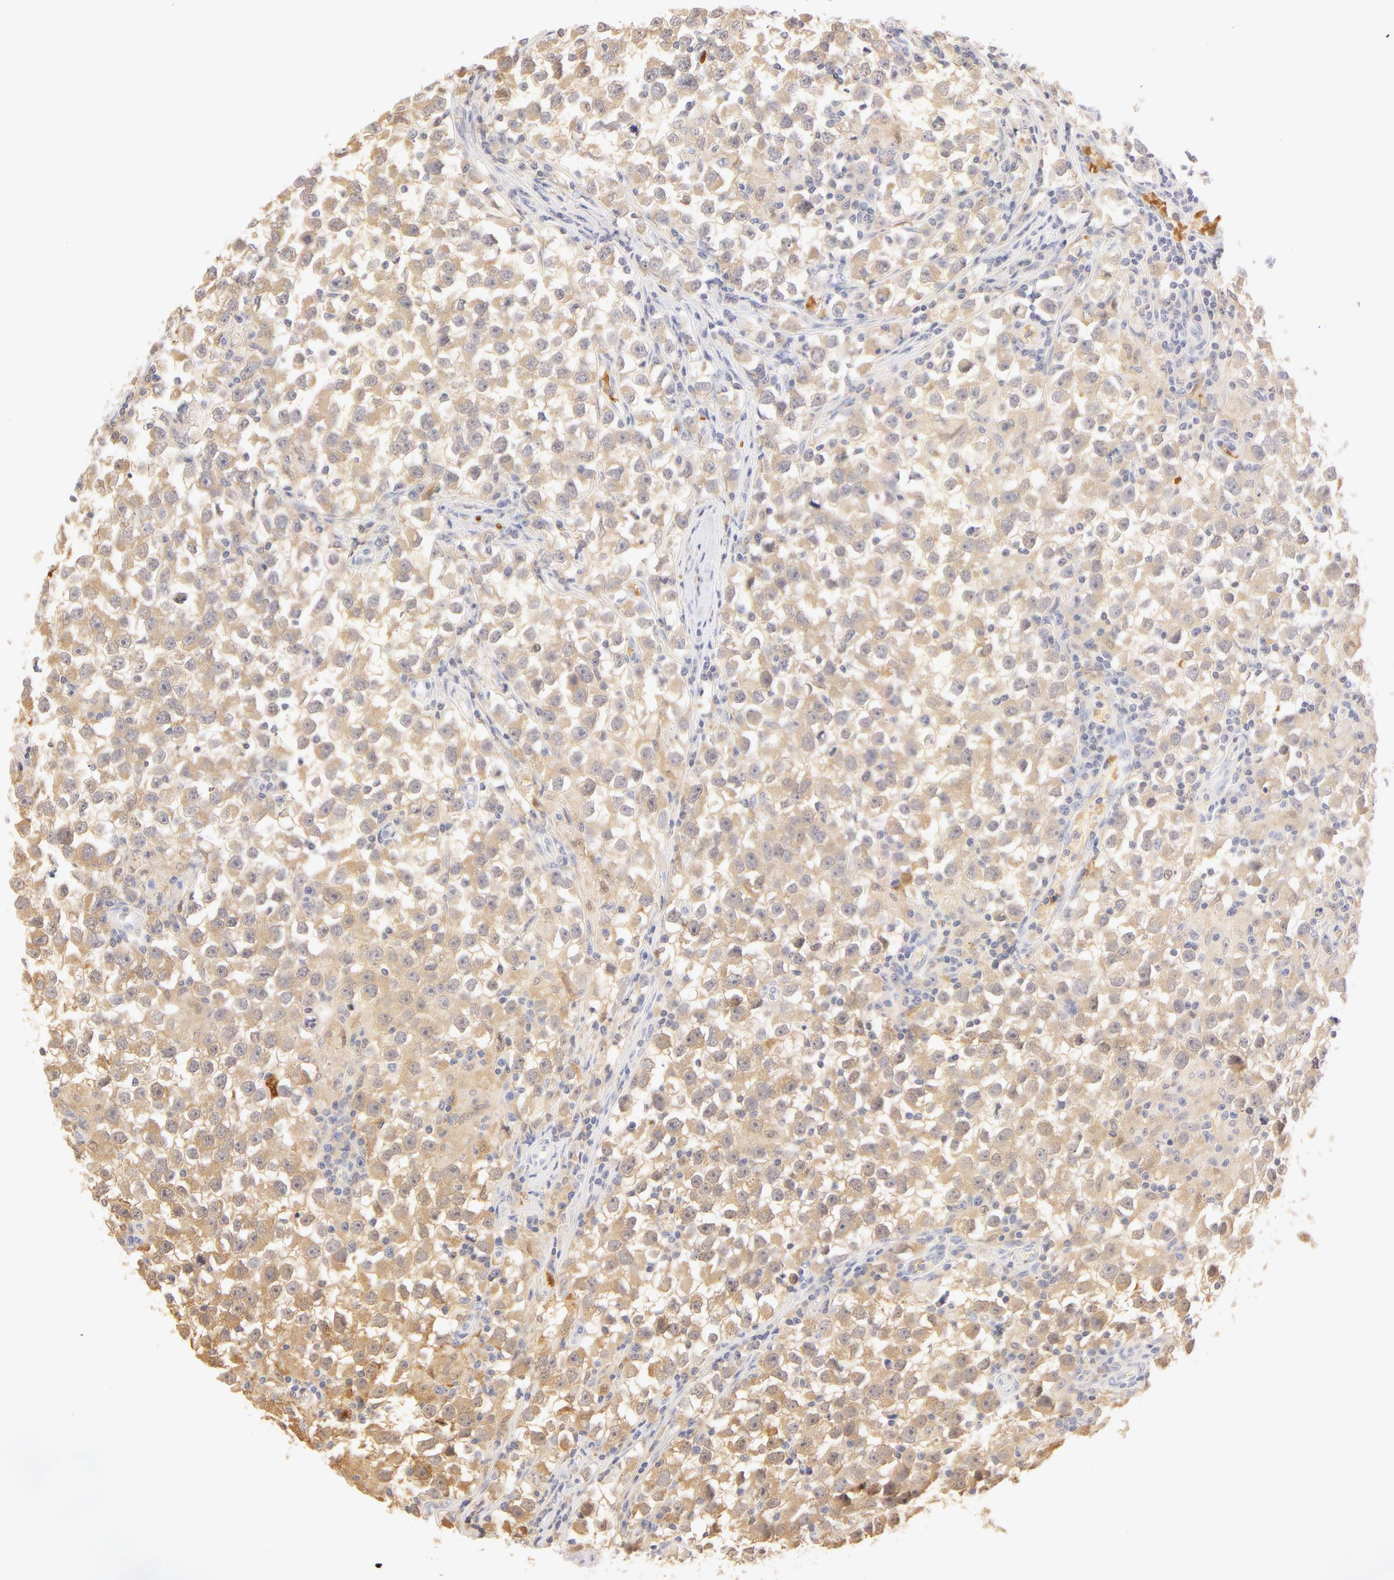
{"staining": {"intensity": "negative", "quantity": "none", "location": "none"}, "tissue": "testis cancer", "cell_type": "Tumor cells", "image_type": "cancer", "snomed": [{"axis": "morphology", "description": "Seminoma, NOS"}, {"axis": "topography", "description": "Testis"}], "caption": "Tumor cells show no significant staining in testis cancer.", "gene": "CA2", "patient": {"sex": "male", "age": 33}}